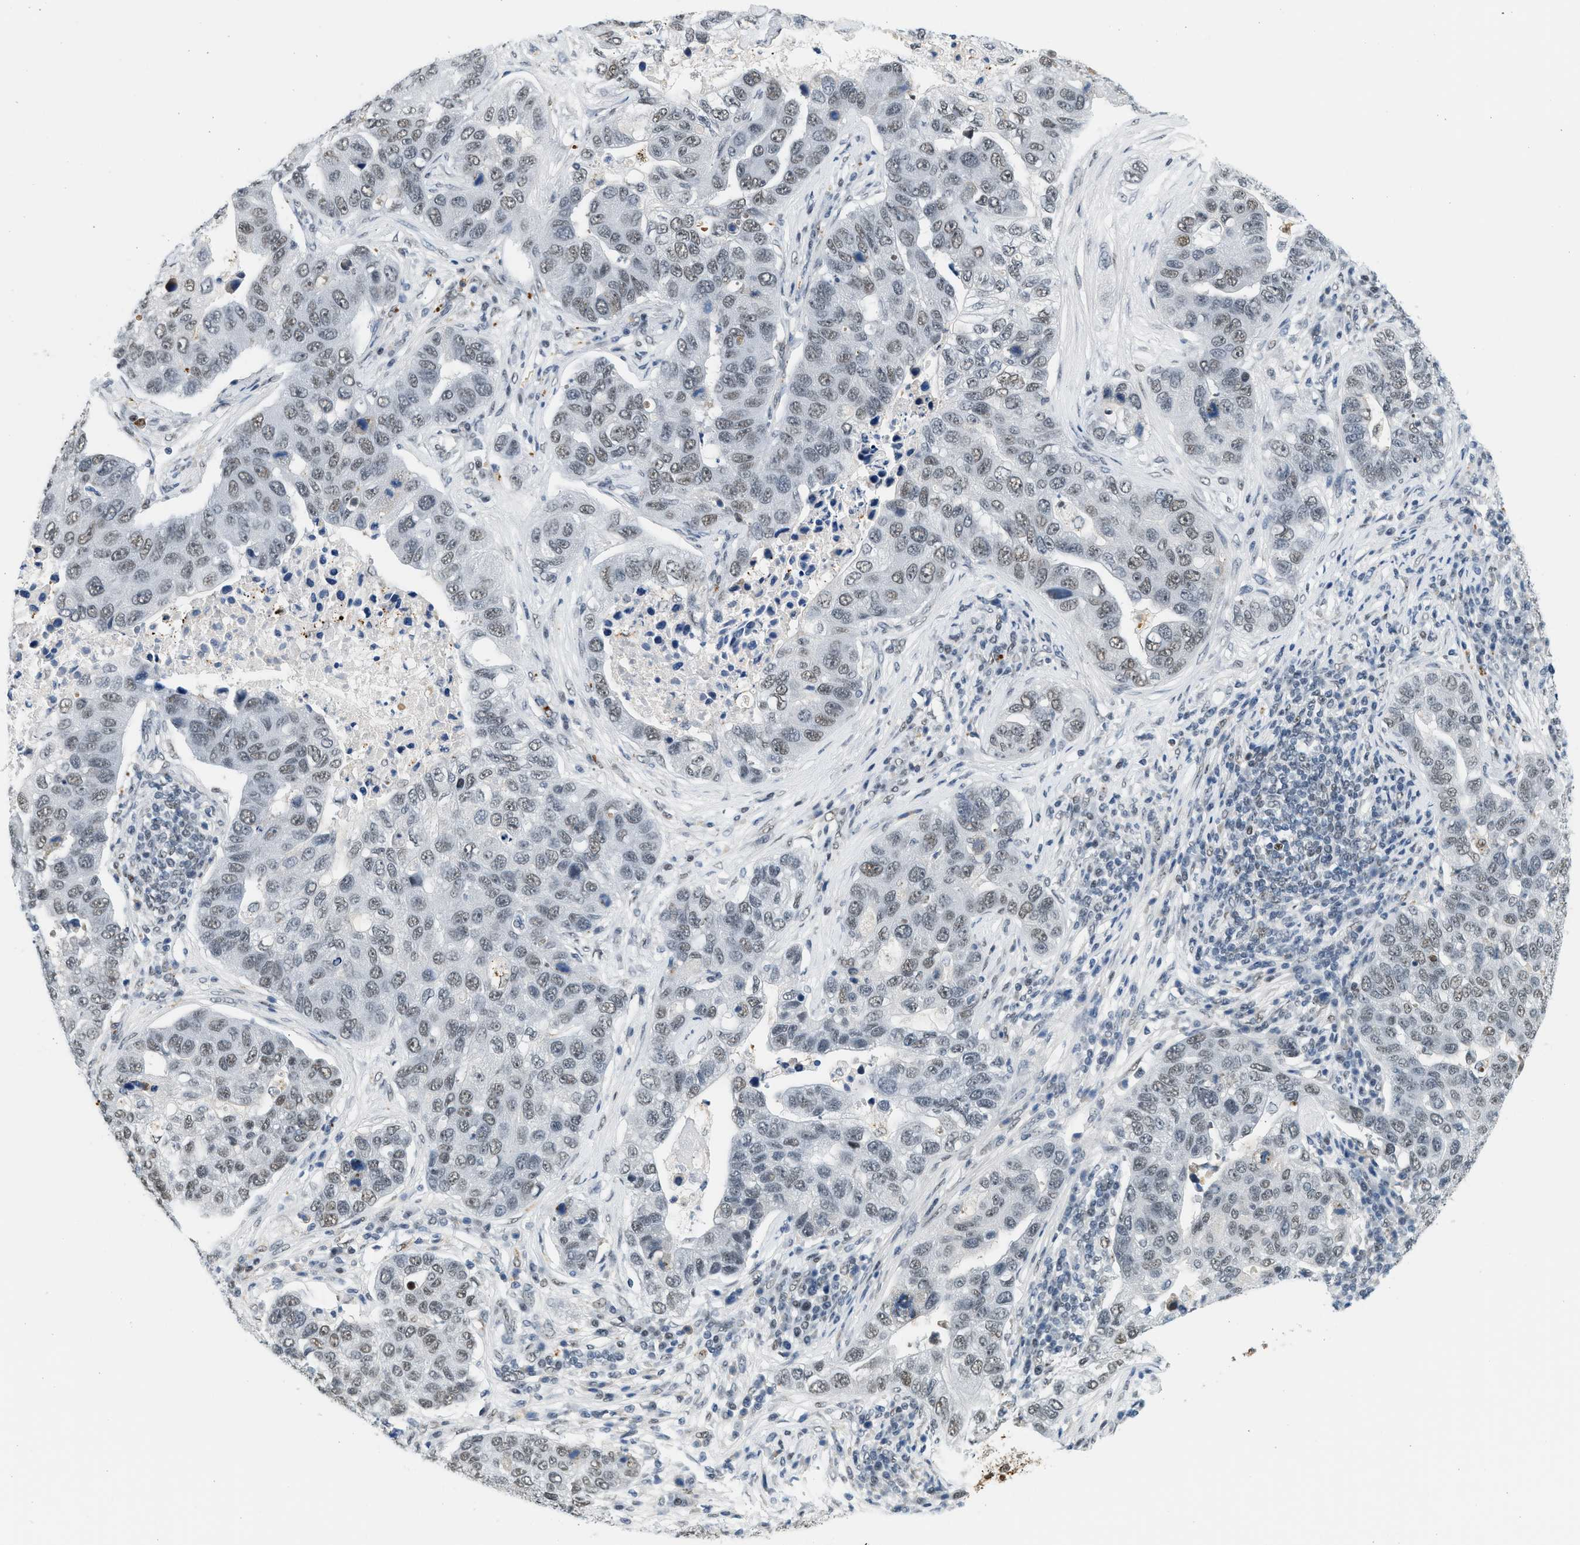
{"staining": {"intensity": "weak", "quantity": "25%-75%", "location": "nuclear"}, "tissue": "pancreatic cancer", "cell_type": "Tumor cells", "image_type": "cancer", "snomed": [{"axis": "morphology", "description": "Adenocarcinoma, NOS"}, {"axis": "topography", "description": "Pancreas"}], "caption": "This is a photomicrograph of IHC staining of pancreatic cancer, which shows weak positivity in the nuclear of tumor cells.", "gene": "HIPK1", "patient": {"sex": "female", "age": 61}}